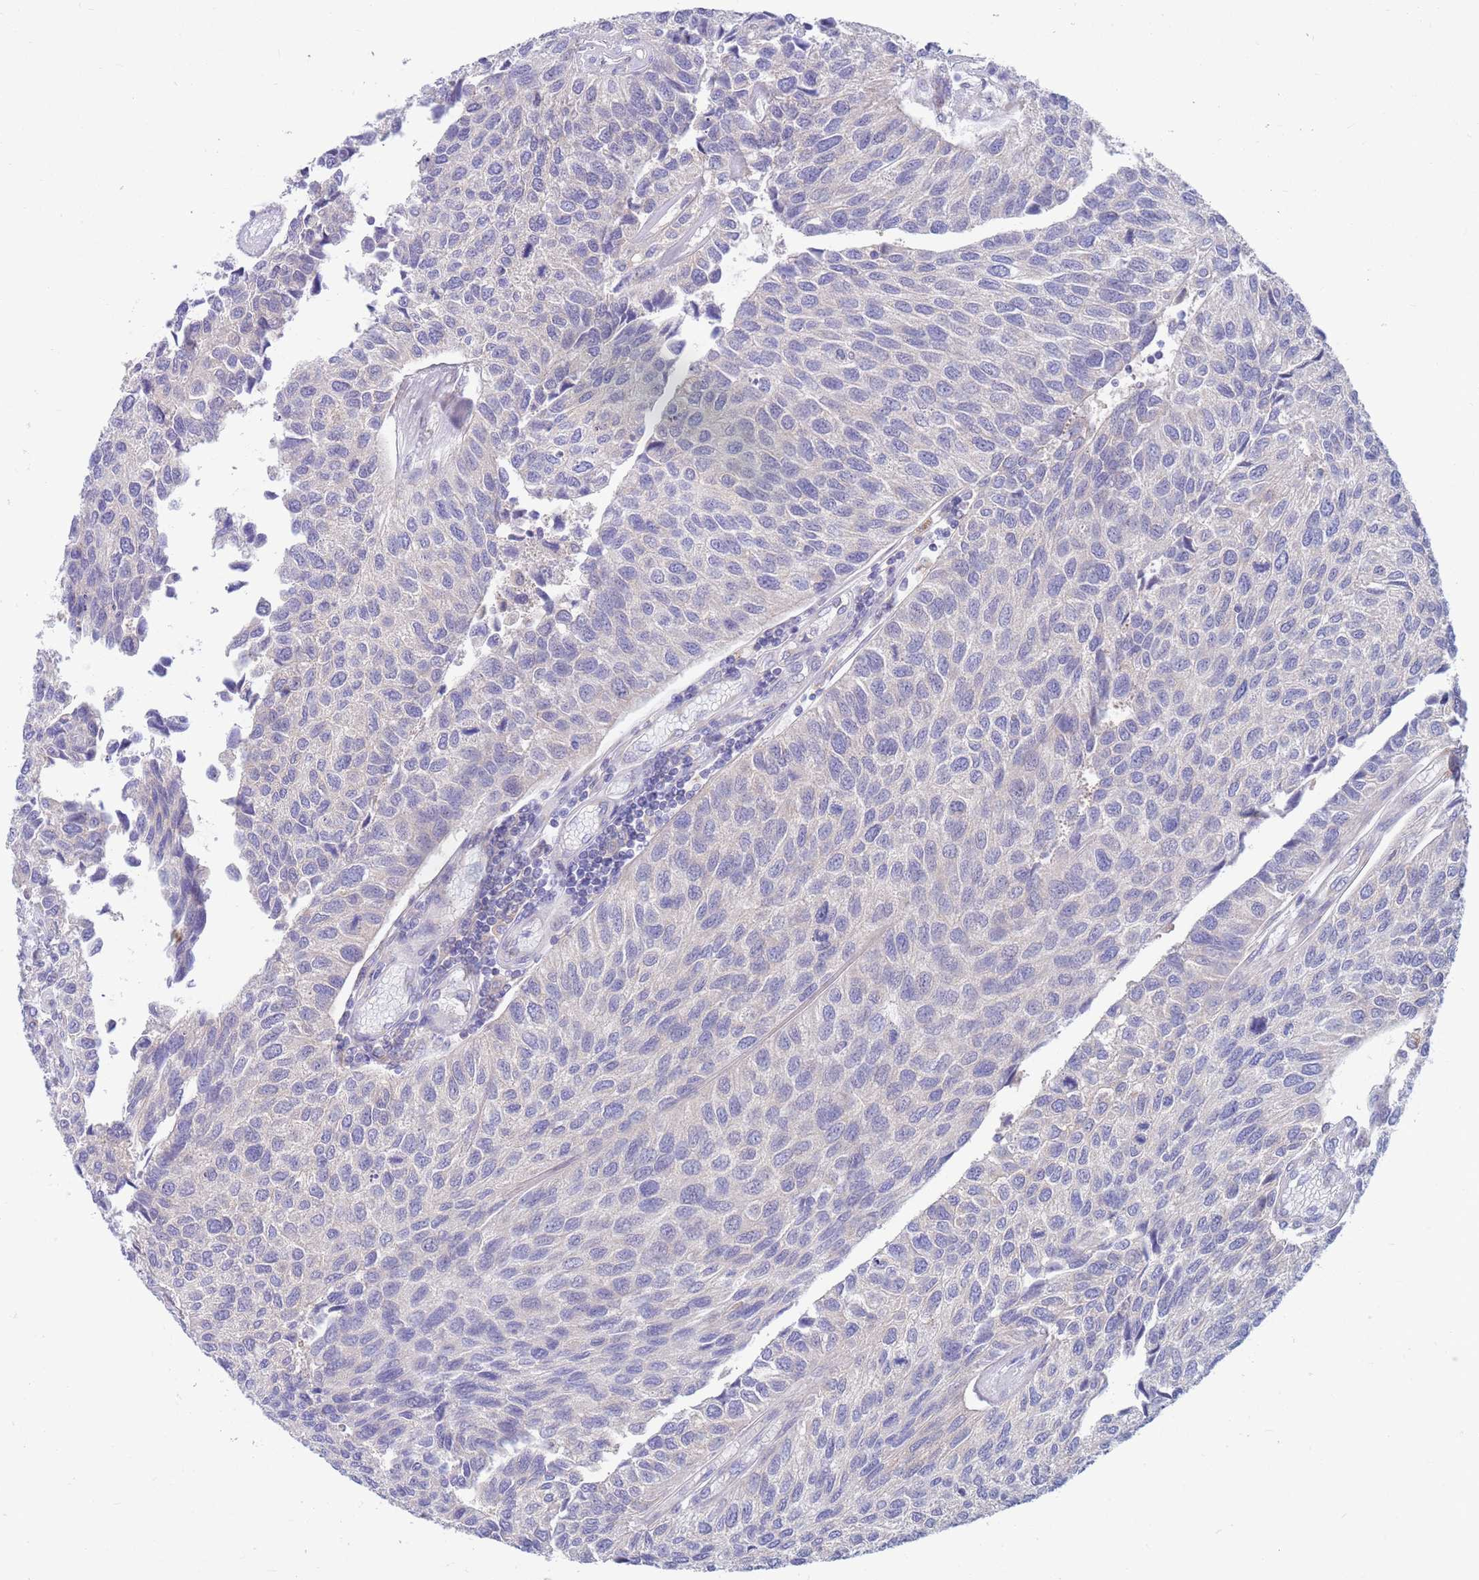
{"staining": {"intensity": "negative", "quantity": "none", "location": "none"}, "tissue": "urothelial cancer", "cell_type": "Tumor cells", "image_type": "cancer", "snomed": [{"axis": "morphology", "description": "Urothelial carcinoma, NOS"}, {"axis": "topography", "description": "Urinary bladder"}], "caption": "Tumor cells show no significant protein positivity in urothelial cancer.", "gene": "KLHL29", "patient": {"sex": "male", "age": 55}}